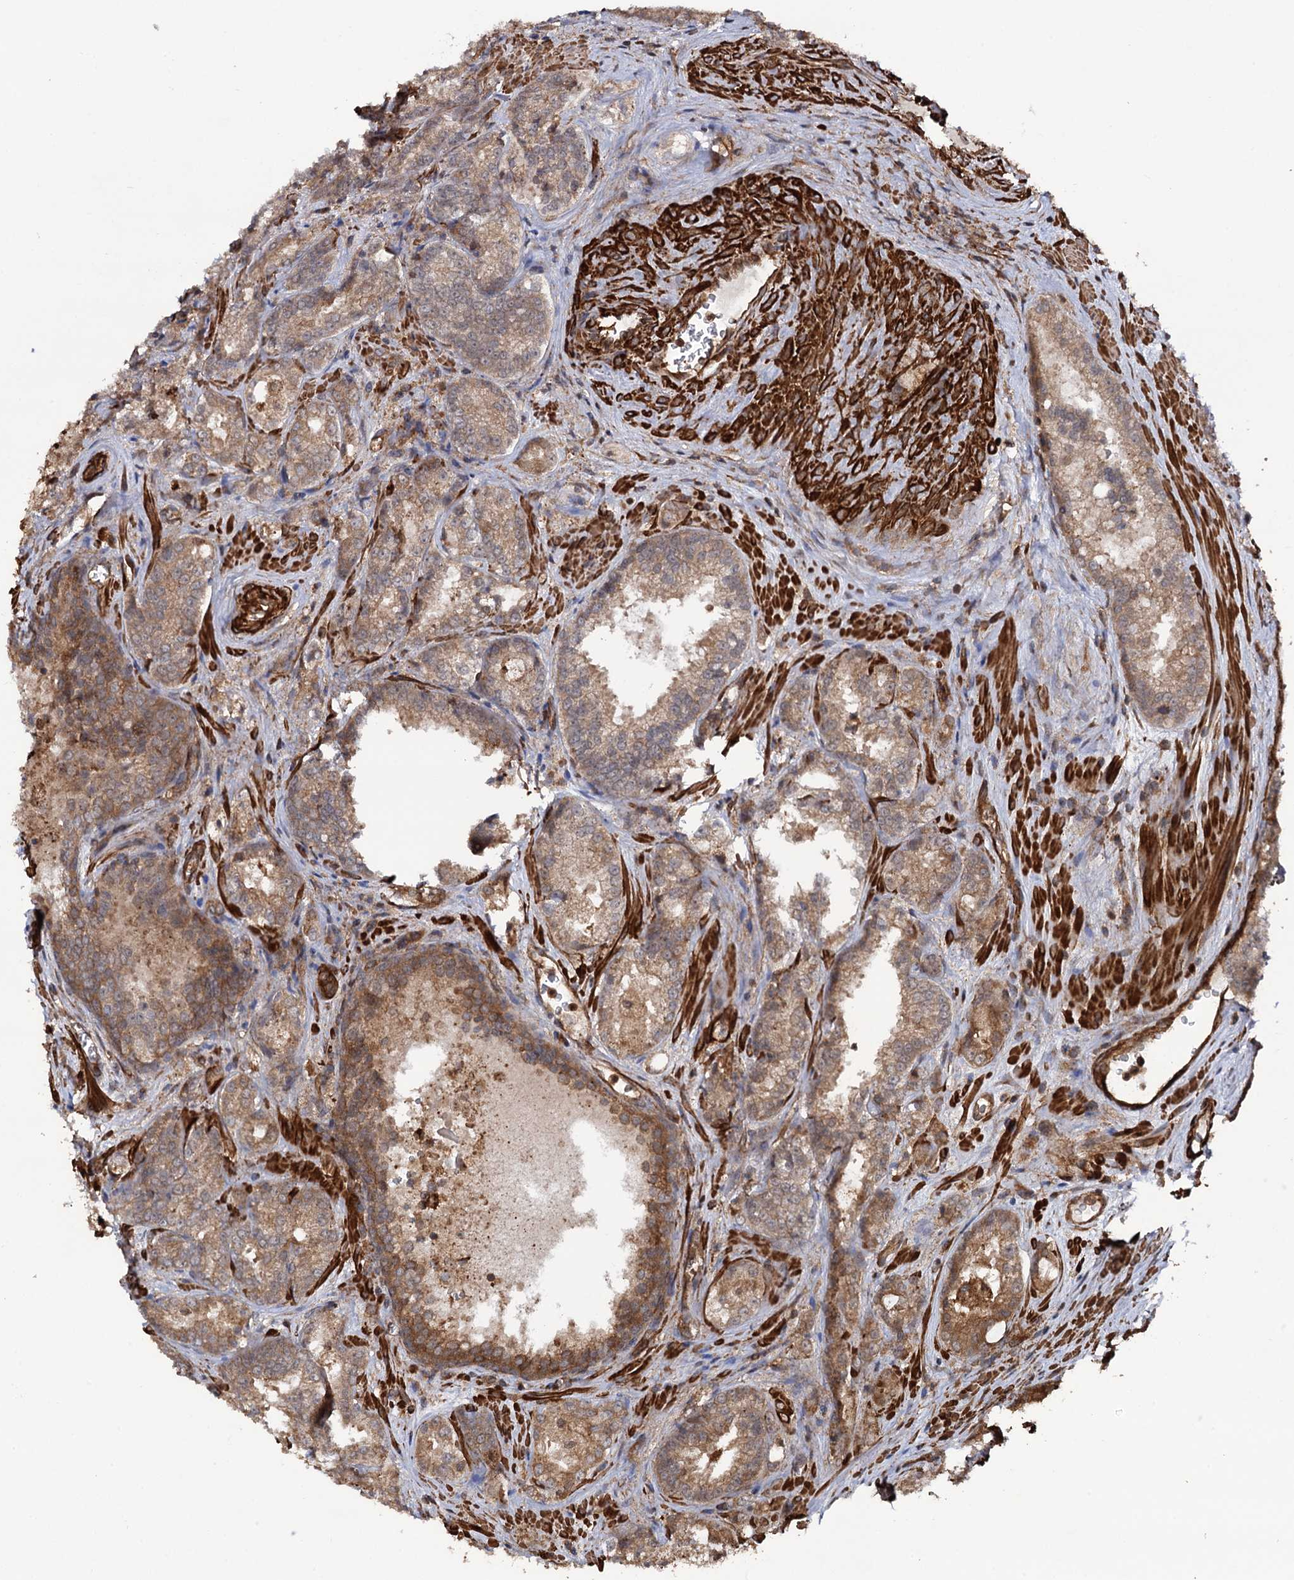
{"staining": {"intensity": "moderate", "quantity": "25%-75%", "location": "cytoplasmic/membranous"}, "tissue": "prostate cancer", "cell_type": "Tumor cells", "image_type": "cancer", "snomed": [{"axis": "morphology", "description": "Adenocarcinoma, Low grade"}, {"axis": "topography", "description": "Prostate"}], "caption": "Protein staining of prostate cancer (low-grade adenocarcinoma) tissue exhibits moderate cytoplasmic/membranous positivity in approximately 25%-75% of tumor cells. The staining was performed using DAB to visualize the protein expression in brown, while the nuclei were stained in blue with hematoxylin (Magnification: 20x).", "gene": "ATP8B4", "patient": {"sex": "male", "age": 47}}